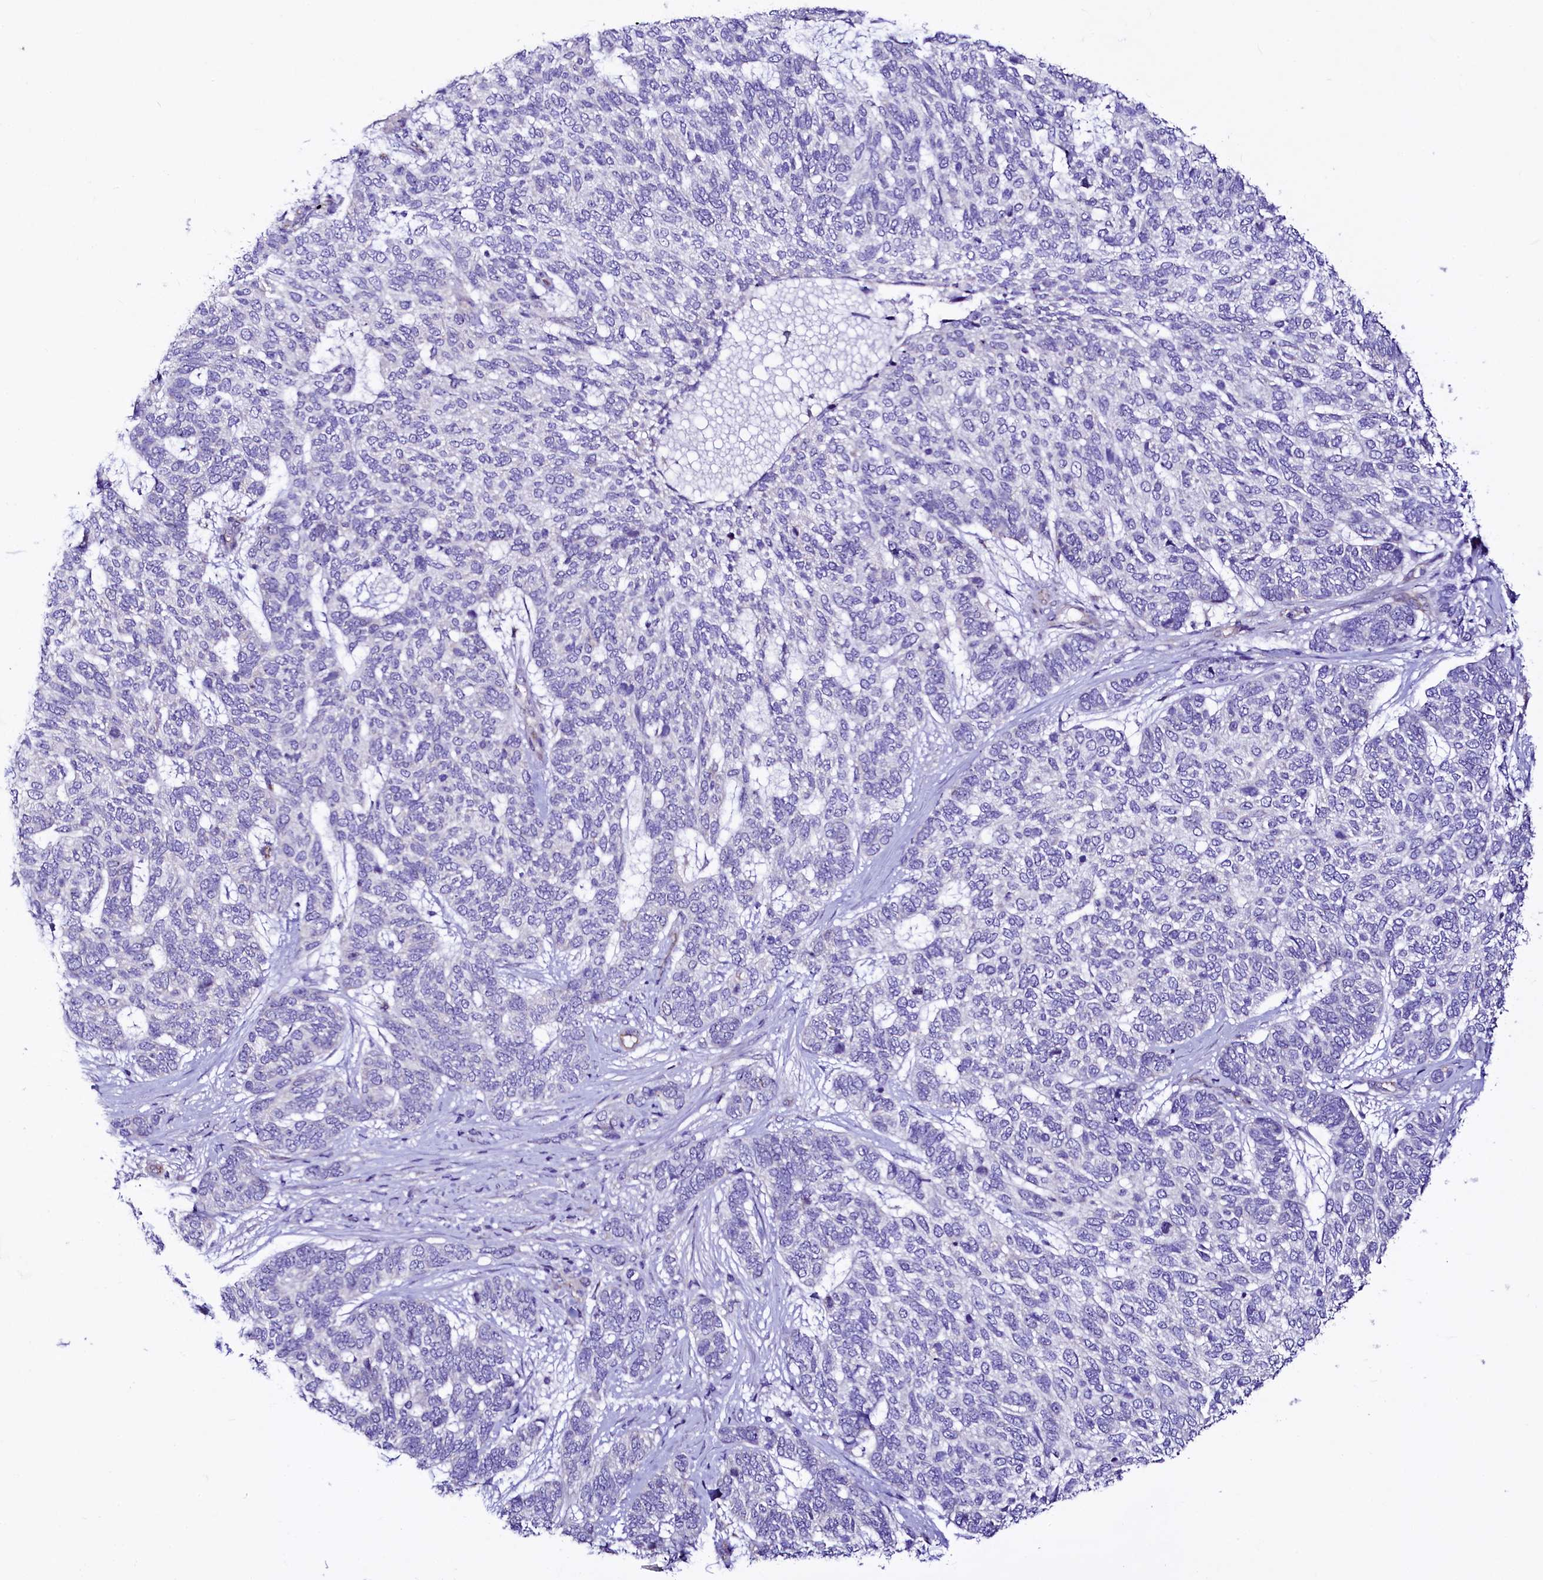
{"staining": {"intensity": "negative", "quantity": "none", "location": "none"}, "tissue": "skin cancer", "cell_type": "Tumor cells", "image_type": "cancer", "snomed": [{"axis": "morphology", "description": "Basal cell carcinoma"}, {"axis": "topography", "description": "Skin"}], "caption": "Tumor cells show no significant protein staining in skin cancer. (DAB (3,3'-diaminobenzidine) immunohistochemistry (IHC) with hematoxylin counter stain).", "gene": "SLF1", "patient": {"sex": "female", "age": 65}}